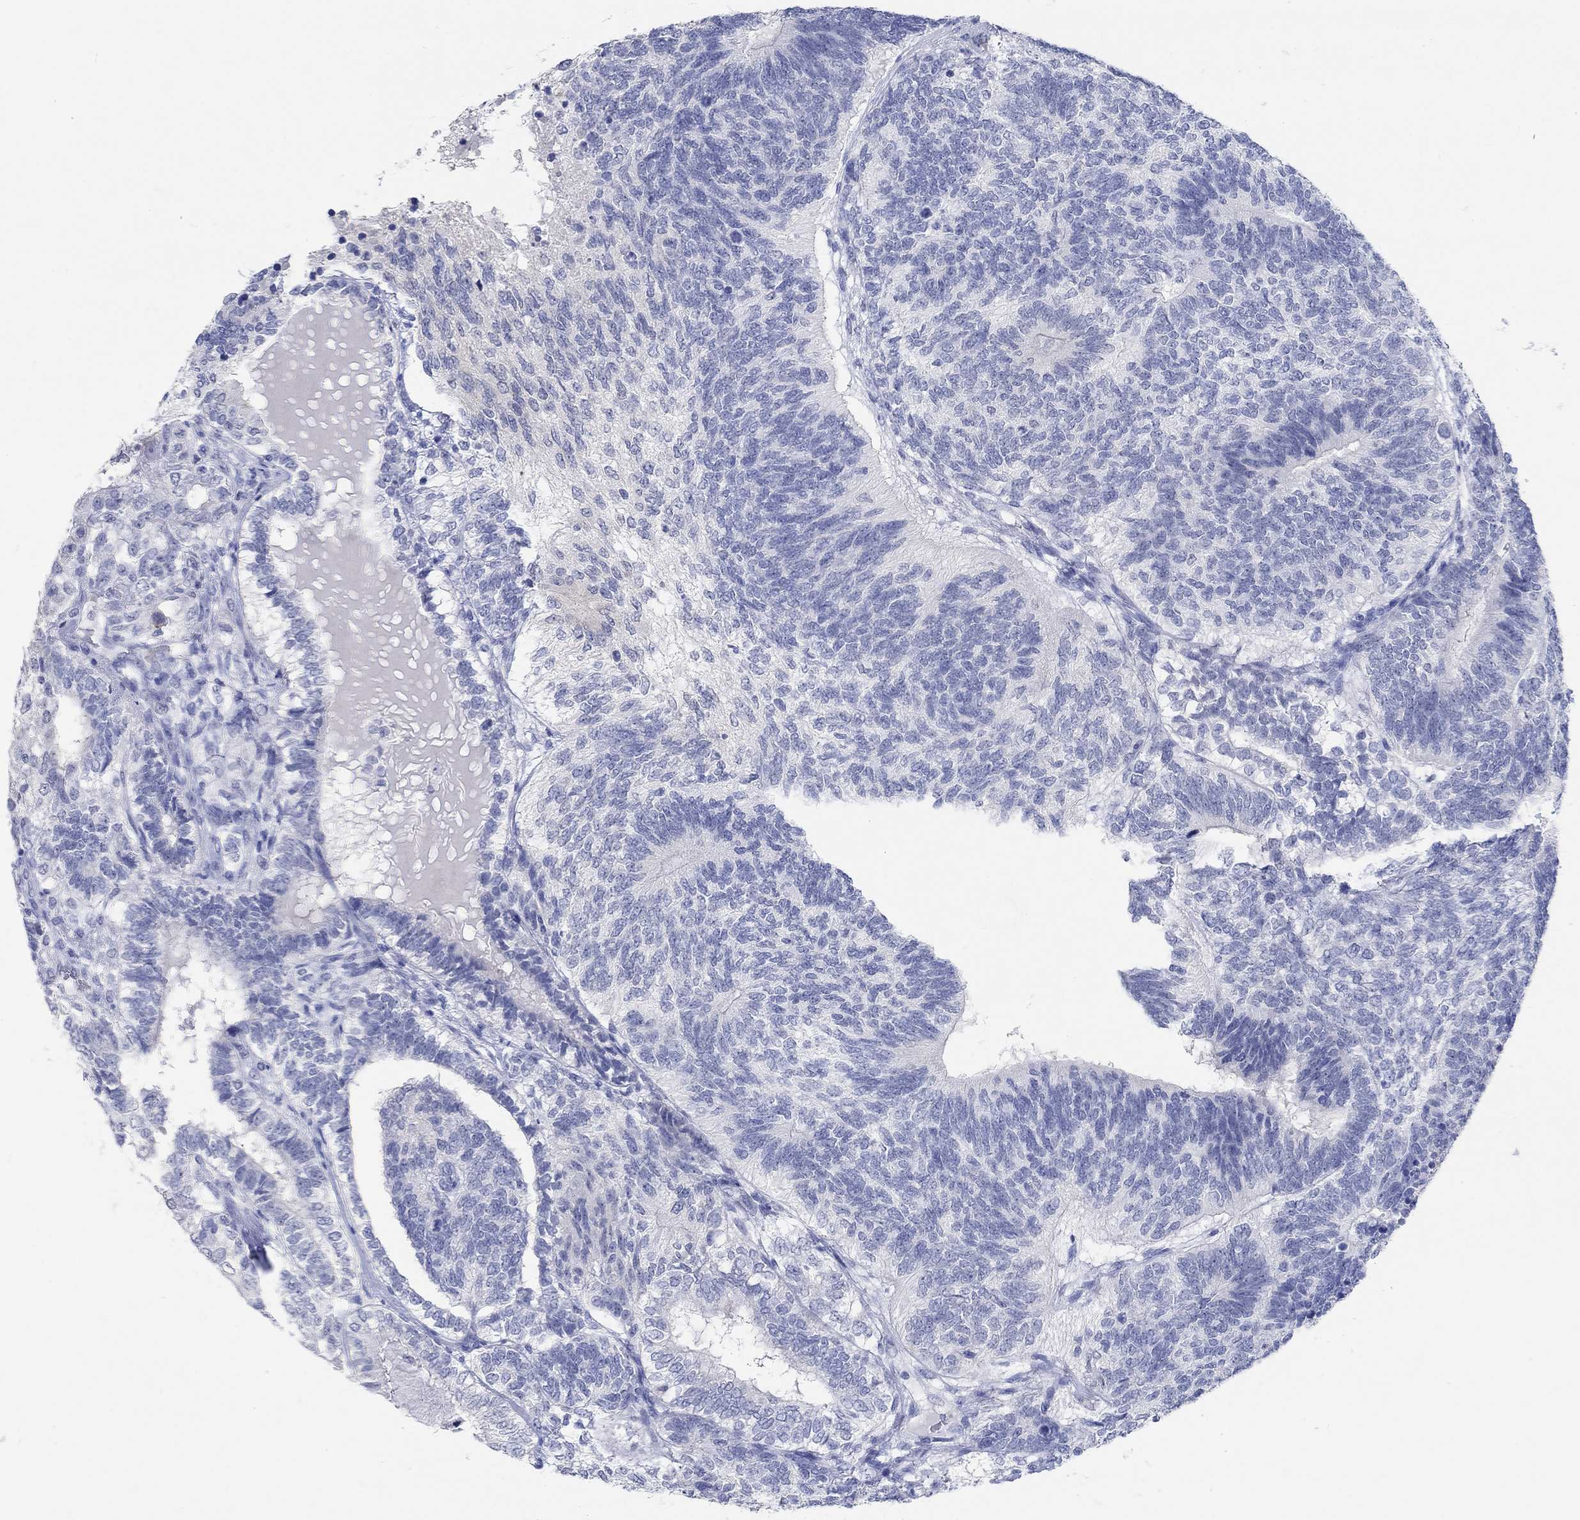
{"staining": {"intensity": "negative", "quantity": "none", "location": "none"}, "tissue": "testis cancer", "cell_type": "Tumor cells", "image_type": "cancer", "snomed": [{"axis": "morphology", "description": "Seminoma, NOS"}, {"axis": "morphology", "description": "Carcinoma, Embryonal, NOS"}, {"axis": "topography", "description": "Testis"}], "caption": "IHC of testis cancer exhibits no expression in tumor cells.", "gene": "GRIA3", "patient": {"sex": "male", "age": 41}}